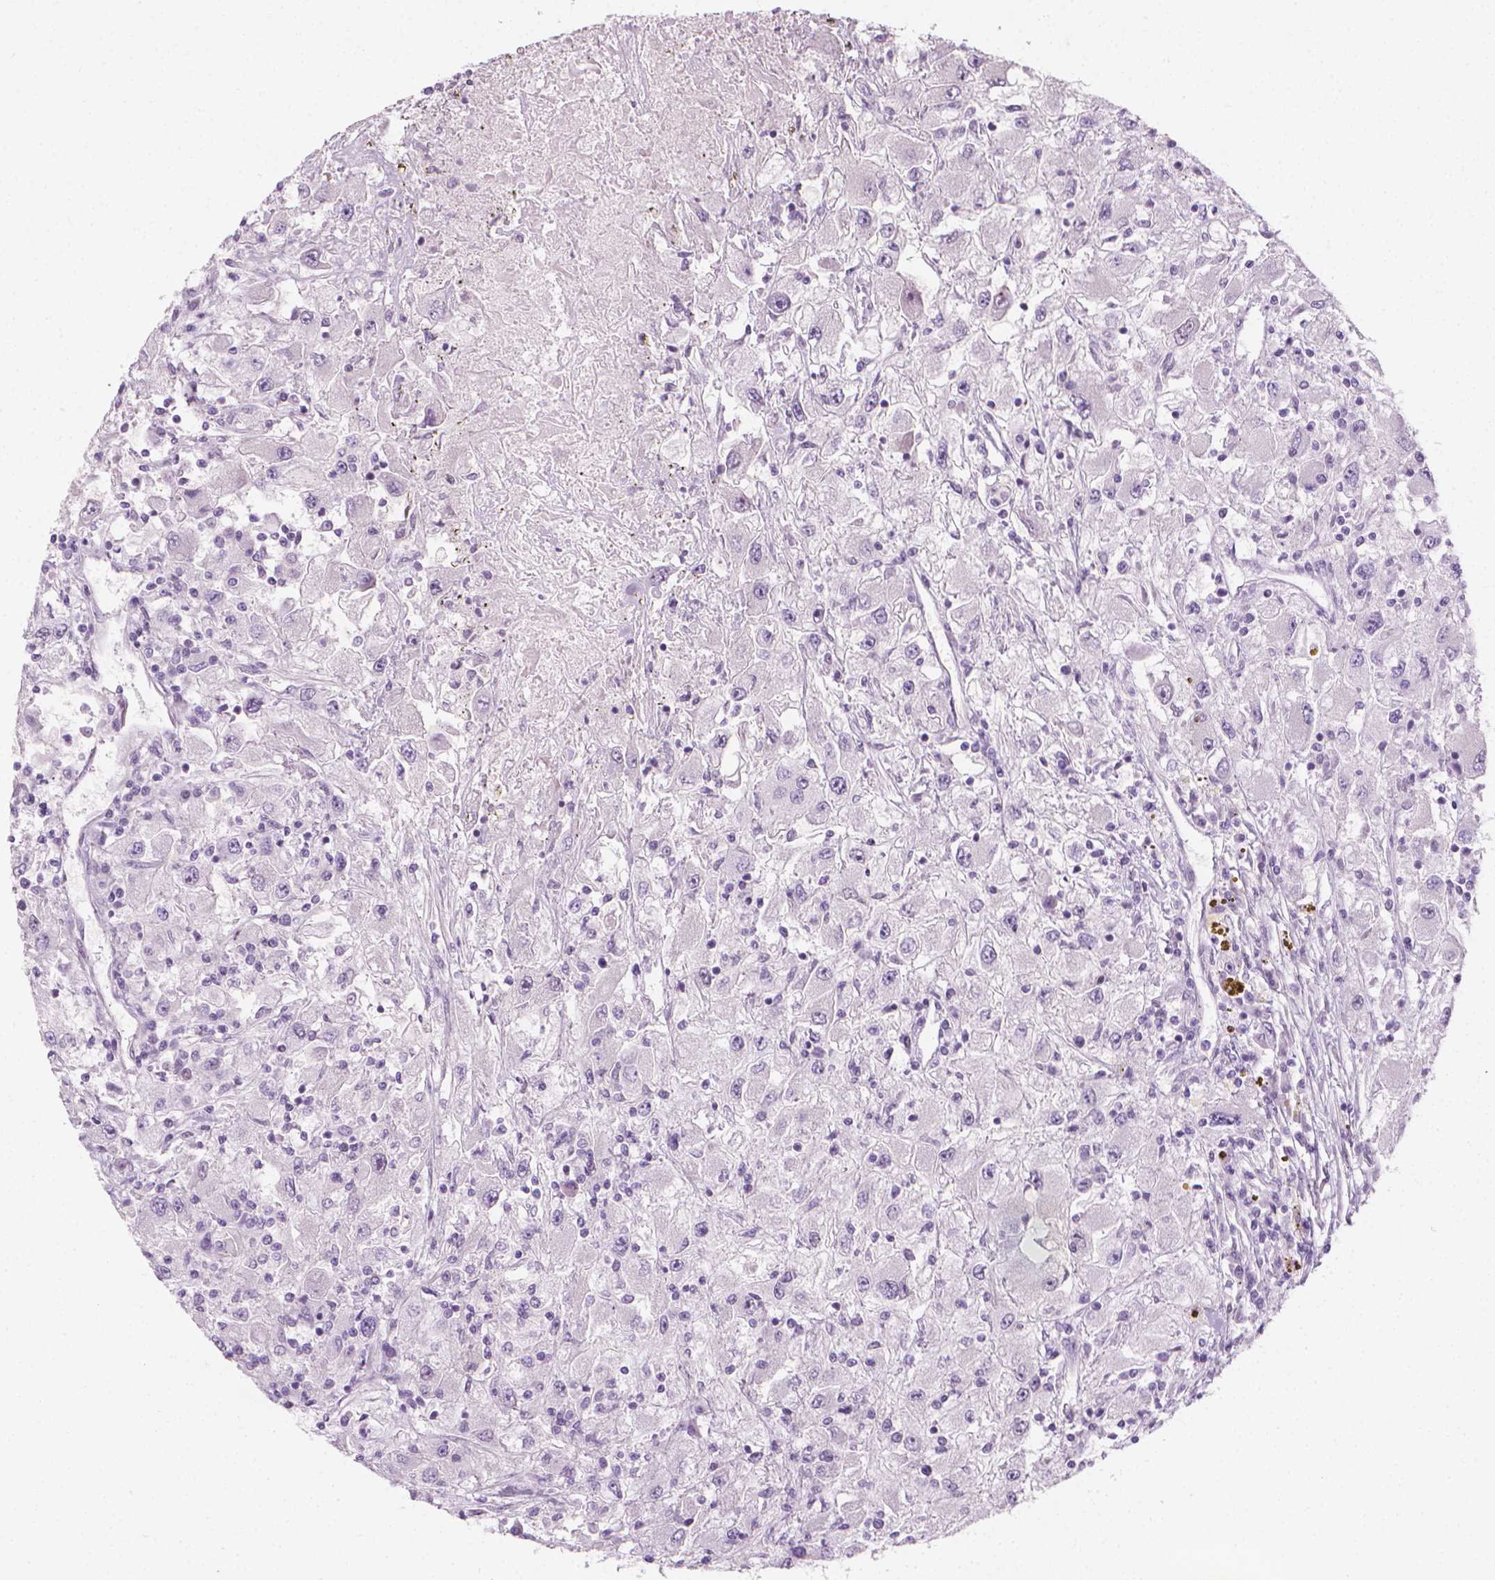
{"staining": {"intensity": "negative", "quantity": "none", "location": "none"}, "tissue": "renal cancer", "cell_type": "Tumor cells", "image_type": "cancer", "snomed": [{"axis": "morphology", "description": "Adenocarcinoma, NOS"}, {"axis": "topography", "description": "Kidney"}], "caption": "Immunohistochemistry (IHC) photomicrograph of neoplastic tissue: human renal cancer stained with DAB (3,3'-diaminobenzidine) displays no significant protein expression in tumor cells.", "gene": "CDKN1C", "patient": {"sex": "female", "age": 67}}